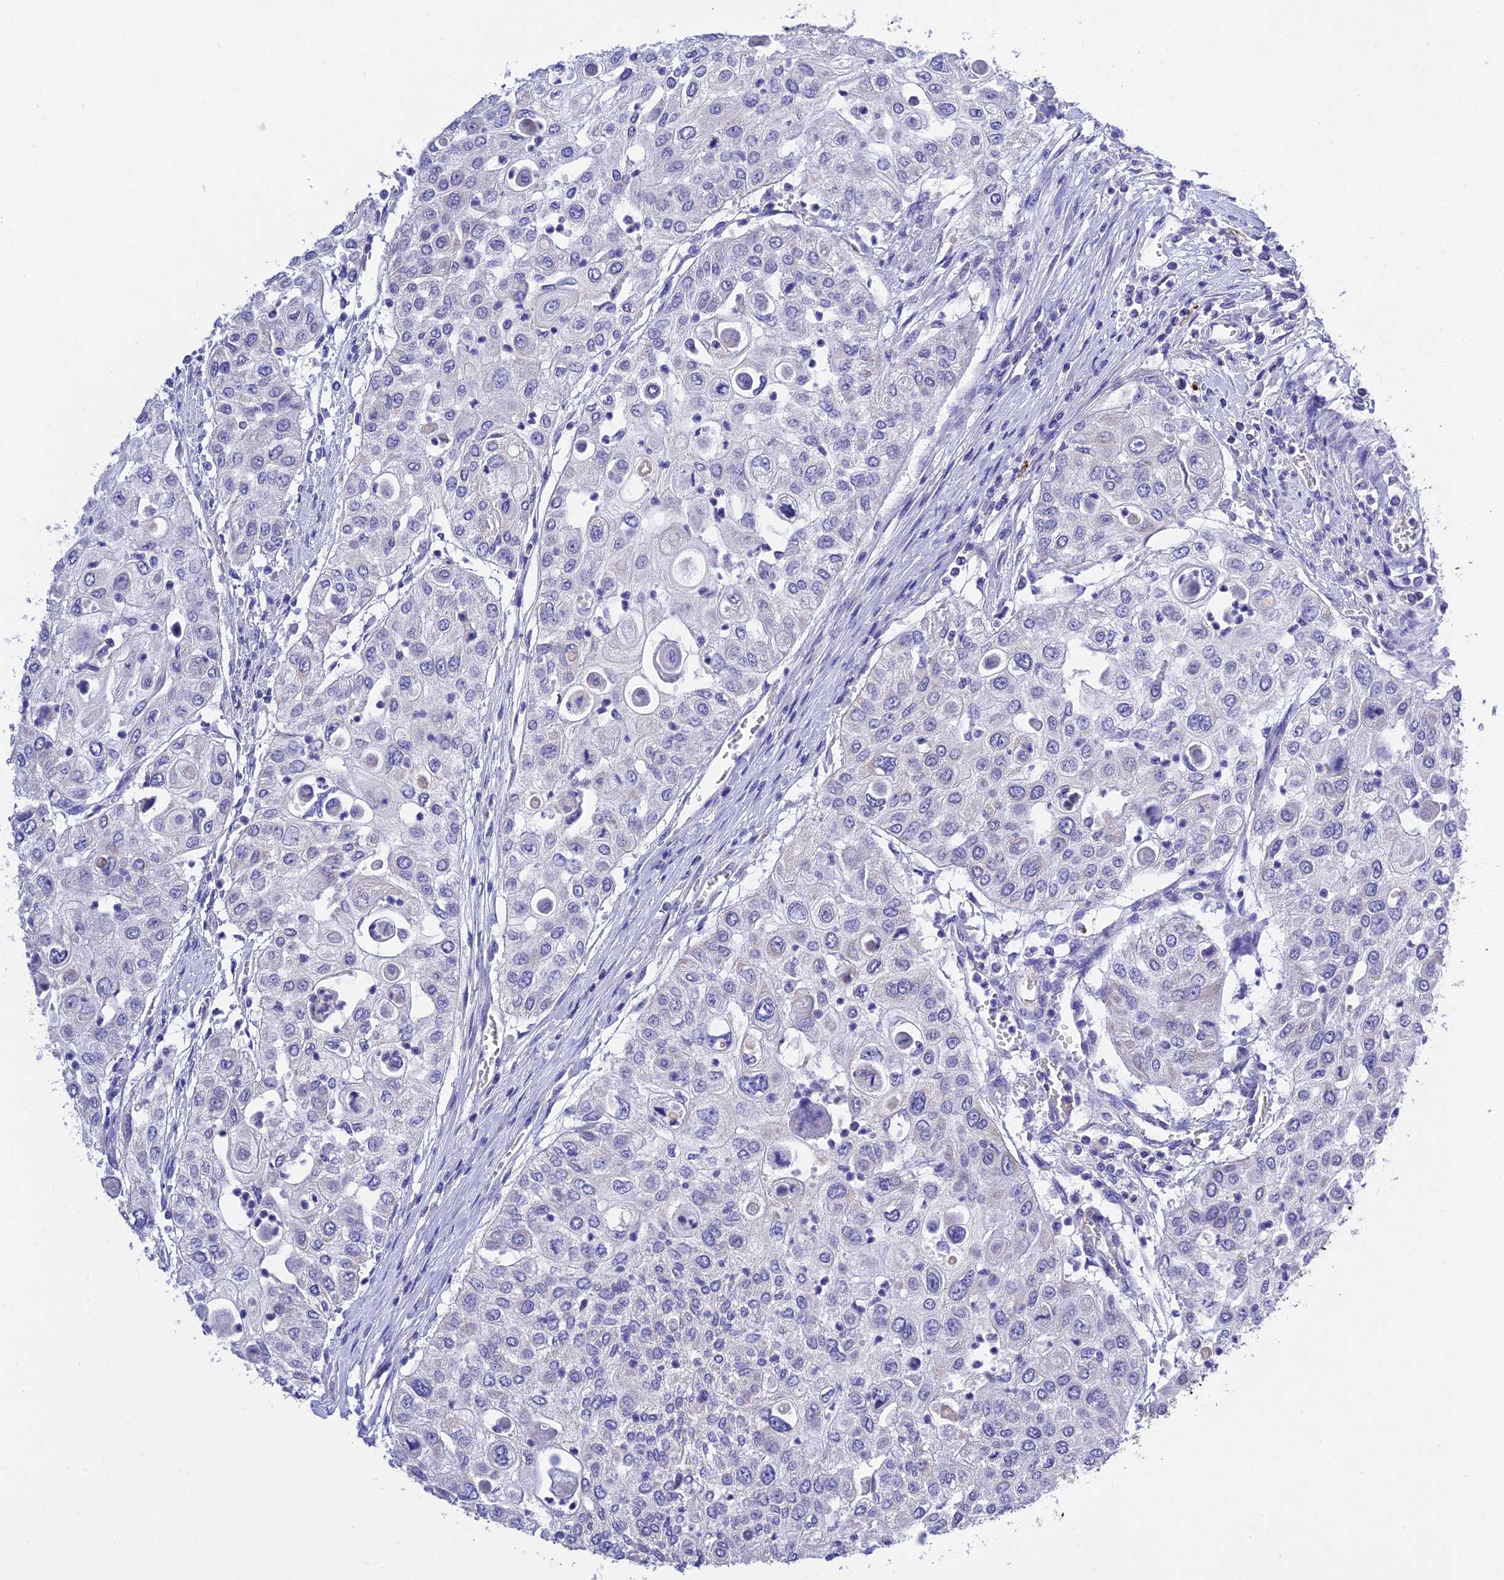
{"staining": {"intensity": "negative", "quantity": "none", "location": "none"}, "tissue": "urothelial cancer", "cell_type": "Tumor cells", "image_type": "cancer", "snomed": [{"axis": "morphology", "description": "Urothelial carcinoma, High grade"}, {"axis": "topography", "description": "Urinary bladder"}], "caption": "Protein analysis of urothelial cancer displays no significant staining in tumor cells.", "gene": "MS4A5", "patient": {"sex": "female", "age": 79}}